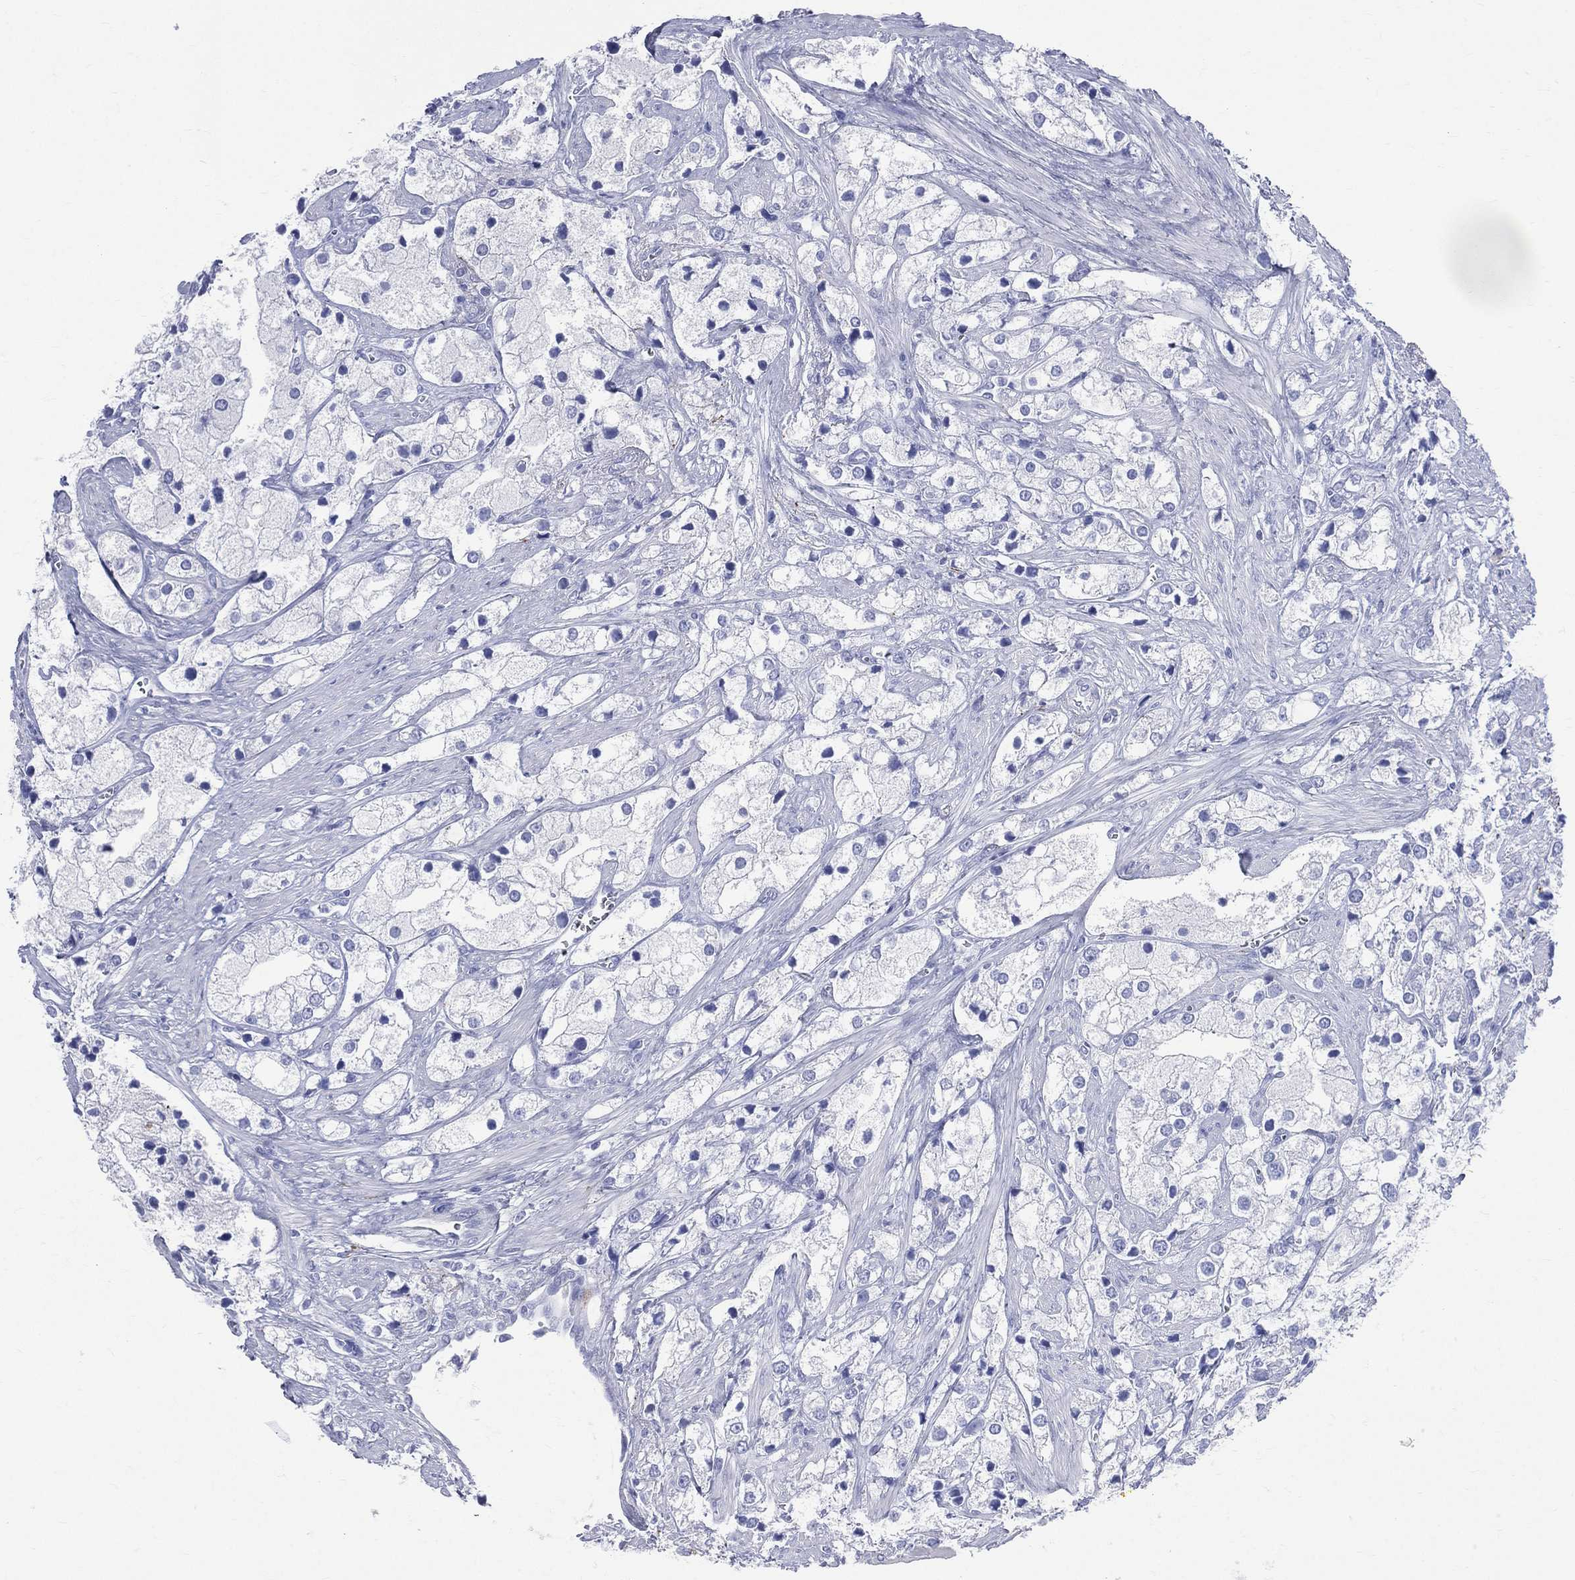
{"staining": {"intensity": "negative", "quantity": "none", "location": "none"}, "tissue": "prostate cancer", "cell_type": "Tumor cells", "image_type": "cancer", "snomed": [{"axis": "morphology", "description": "Adenocarcinoma, NOS"}, {"axis": "topography", "description": "Prostate and seminal vesicle, NOS"}, {"axis": "topography", "description": "Prostate"}], "caption": "DAB (3,3'-diaminobenzidine) immunohistochemical staining of prostate cancer (adenocarcinoma) demonstrates no significant expression in tumor cells.", "gene": "SYP", "patient": {"sex": "male", "age": 79}}